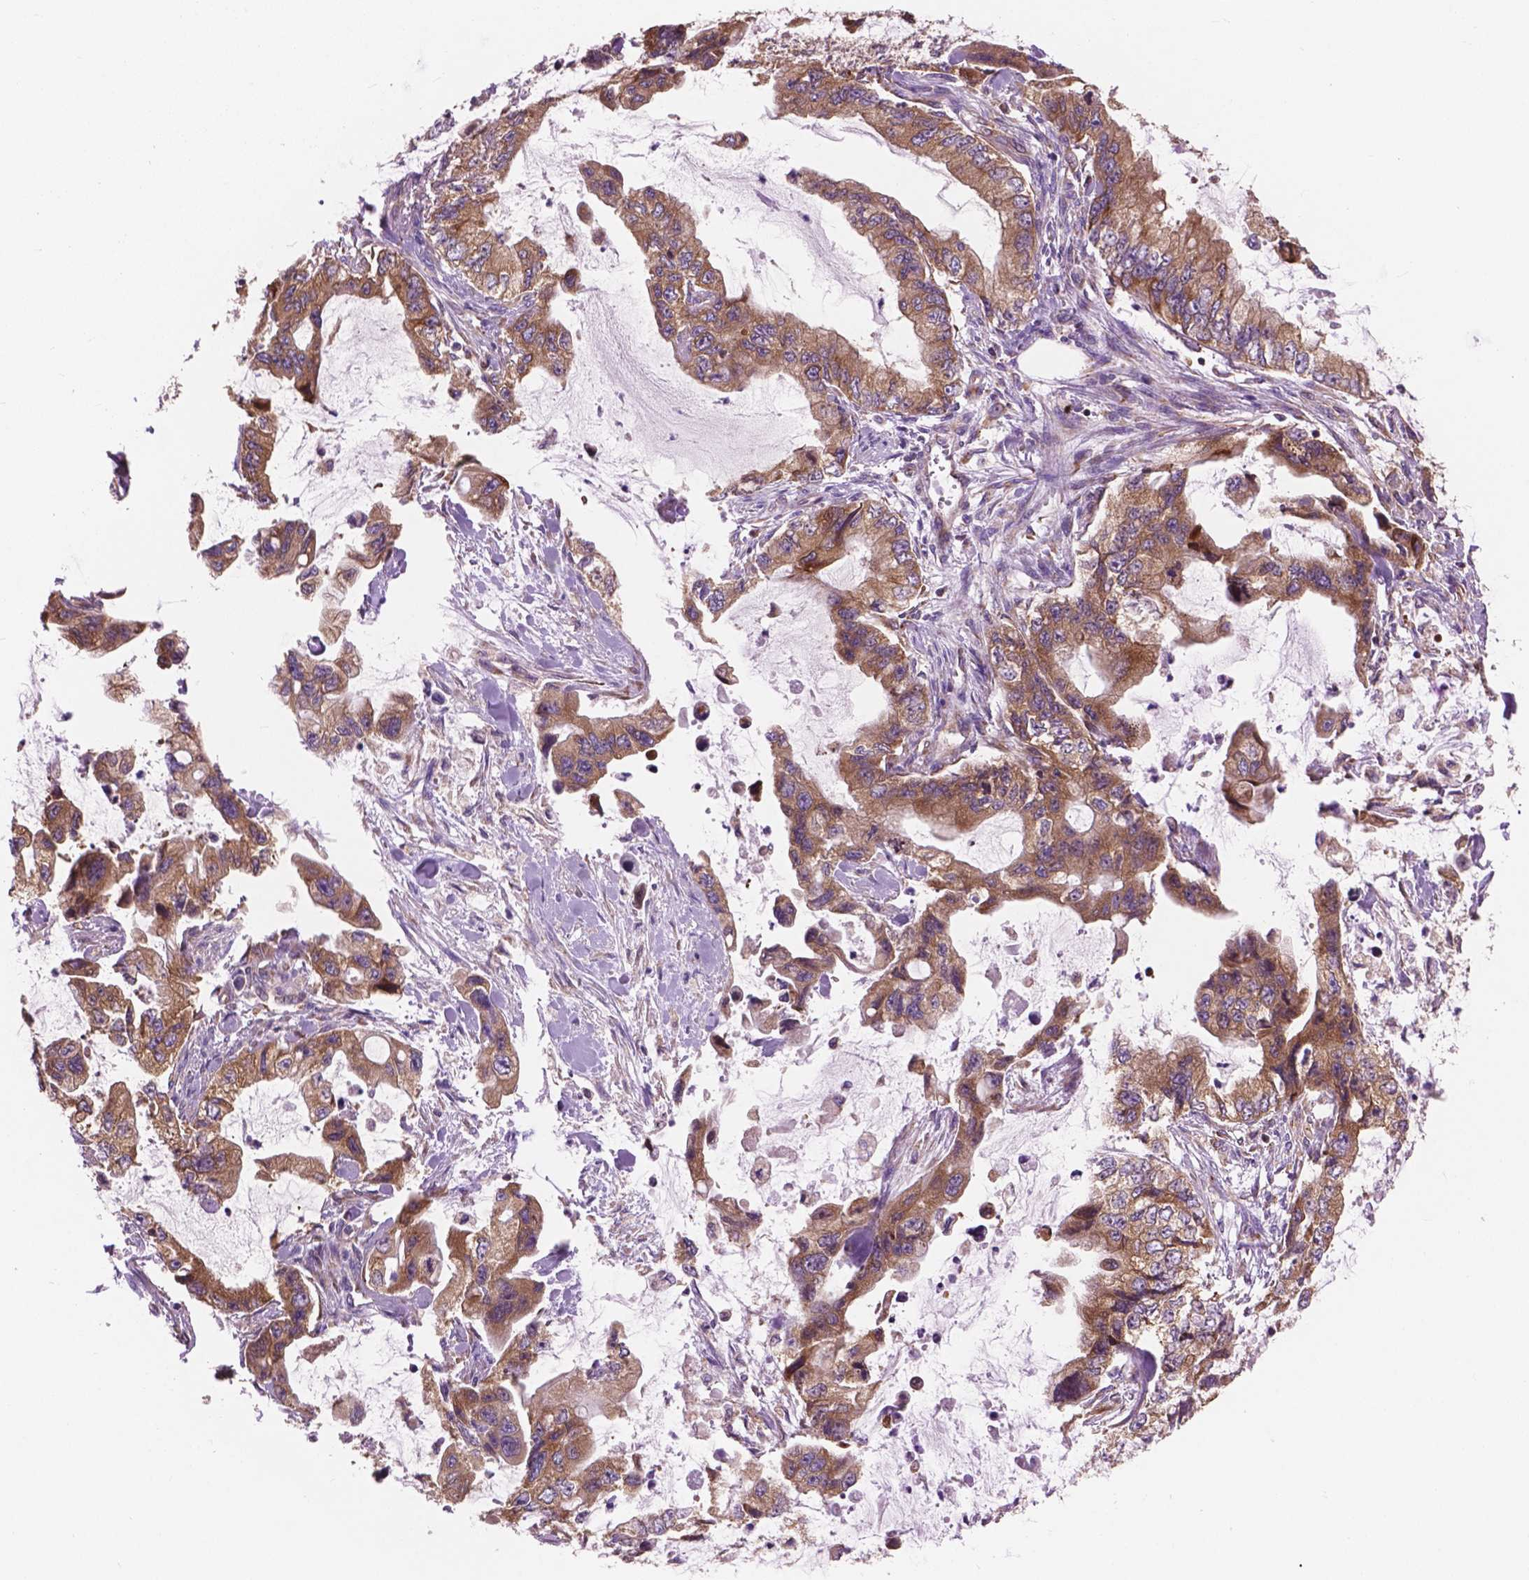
{"staining": {"intensity": "moderate", "quantity": ">75%", "location": "cytoplasmic/membranous"}, "tissue": "stomach cancer", "cell_type": "Tumor cells", "image_type": "cancer", "snomed": [{"axis": "morphology", "description": "Adenocarcinoma, NOS"}, {"axis": "topography", "description": "Pancreas"}, {"axis": "topography", "description": "Stomach, upper"}, {"axis": "topography", "description": "Stomach"}], "caption": "Immunohistochemical staining of adenocarcinoma (stomach) shows medium levels of moderate cytoplasmic/membranous protein staining in about >75% of tumor cells. (DAB IHC with brightfield microscopy, high magnification).", "gene": "RPL37A", "patient": {"sex": "male", "age": 77}}